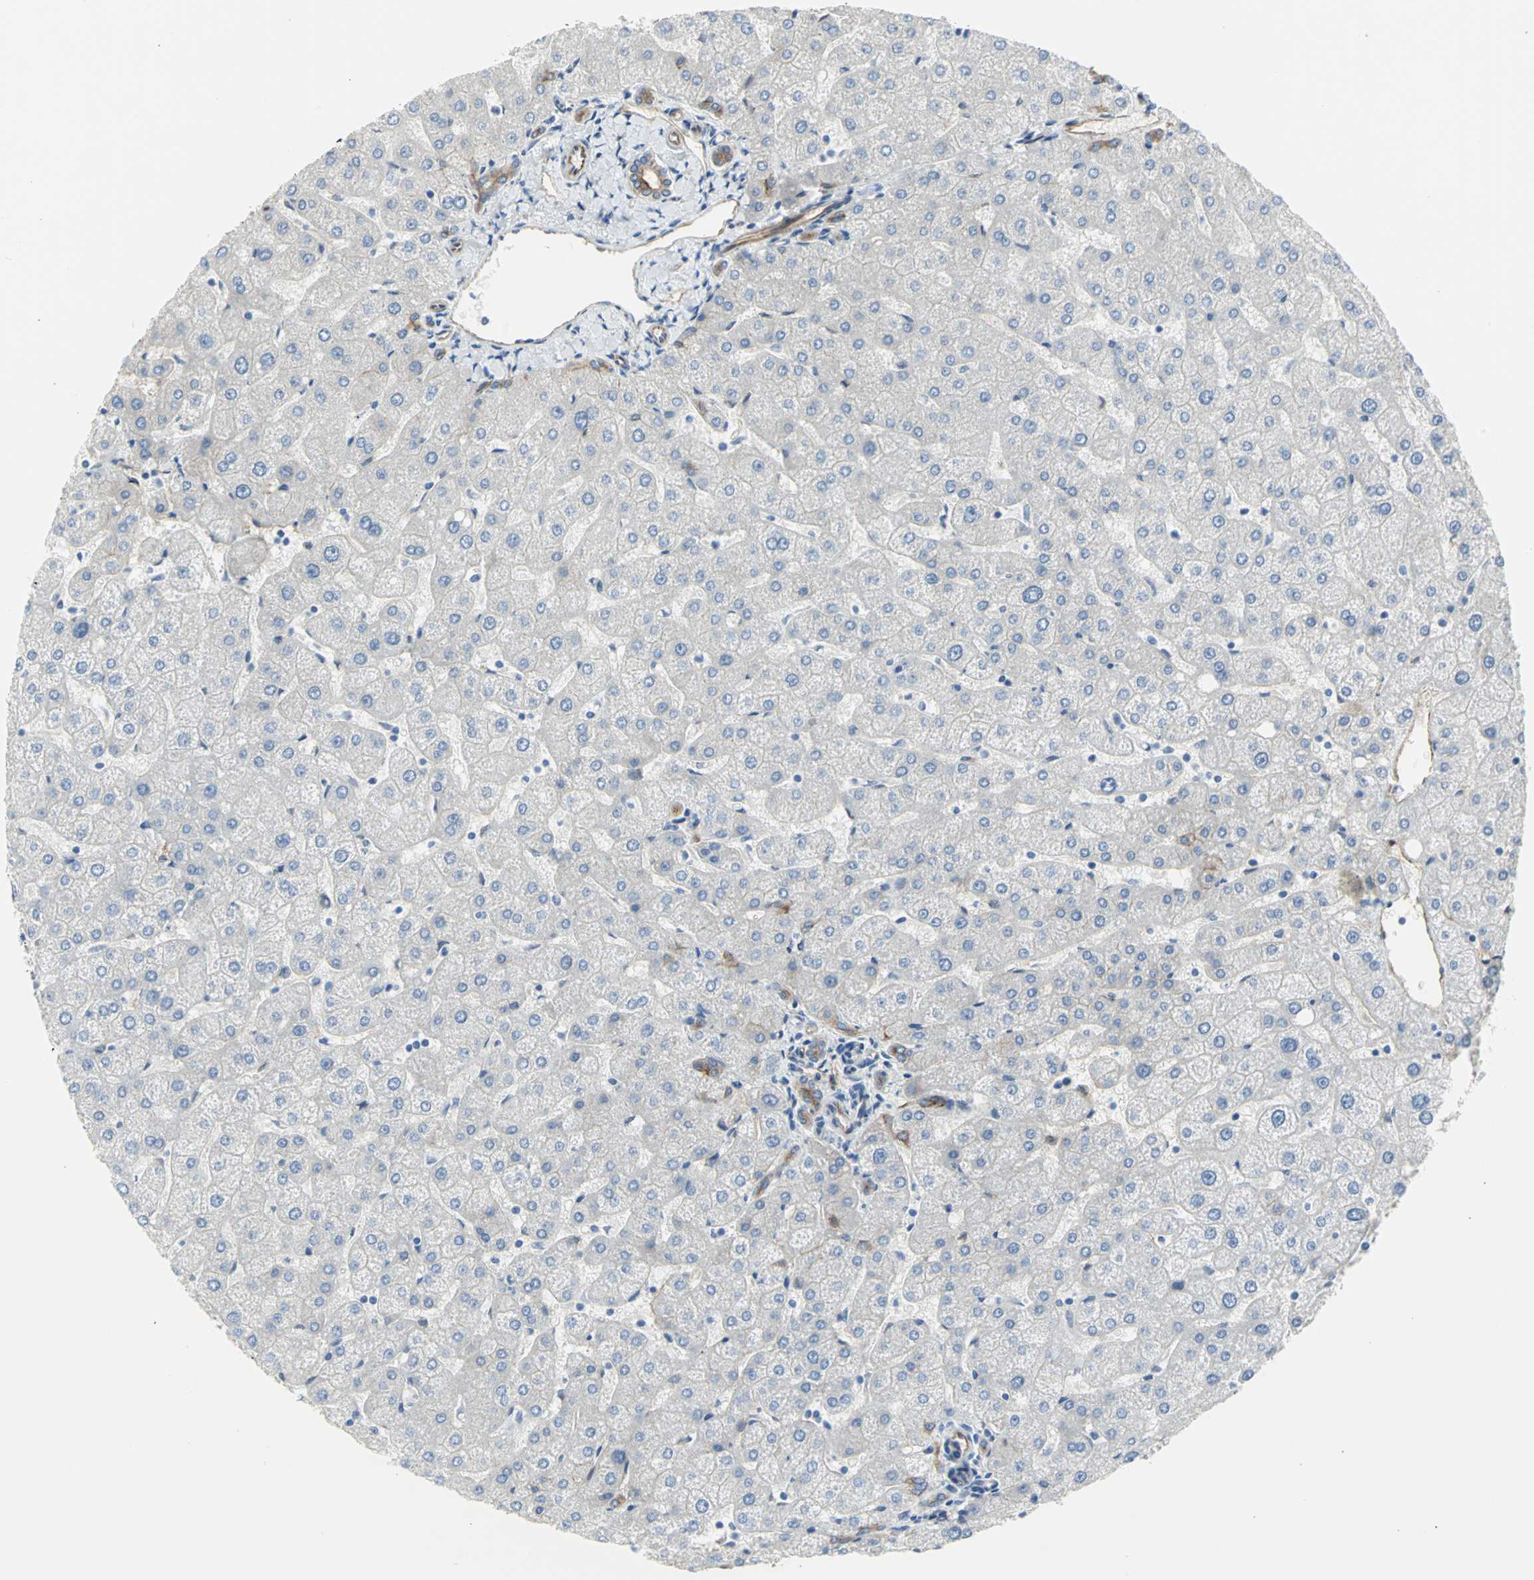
{"staining": {"intensity": "moderate", "quantity": ">75%", "location": "cytoplasmic/membranous"}, "tissue": "liver", "cell_type": "Cholangiocytes", "image_type": "normal", "snomed": [{"axis": "morphology", "description": "Normal tissue, NOS"}, {"axis": "topography", "description": "Liver"}], "caption": "Normal liver was stained to show a protein in brown. There is medium levels of moderate cytoplasmic/membranous positivity in about >75% of cholangiocytes. The staining is performed using DAB brown chromogen to label protein expression. The nuclei are counter-stained blue using hematoxylin.", "gene": "FLNB", "patient": {"sex": "male", "age": 67}}